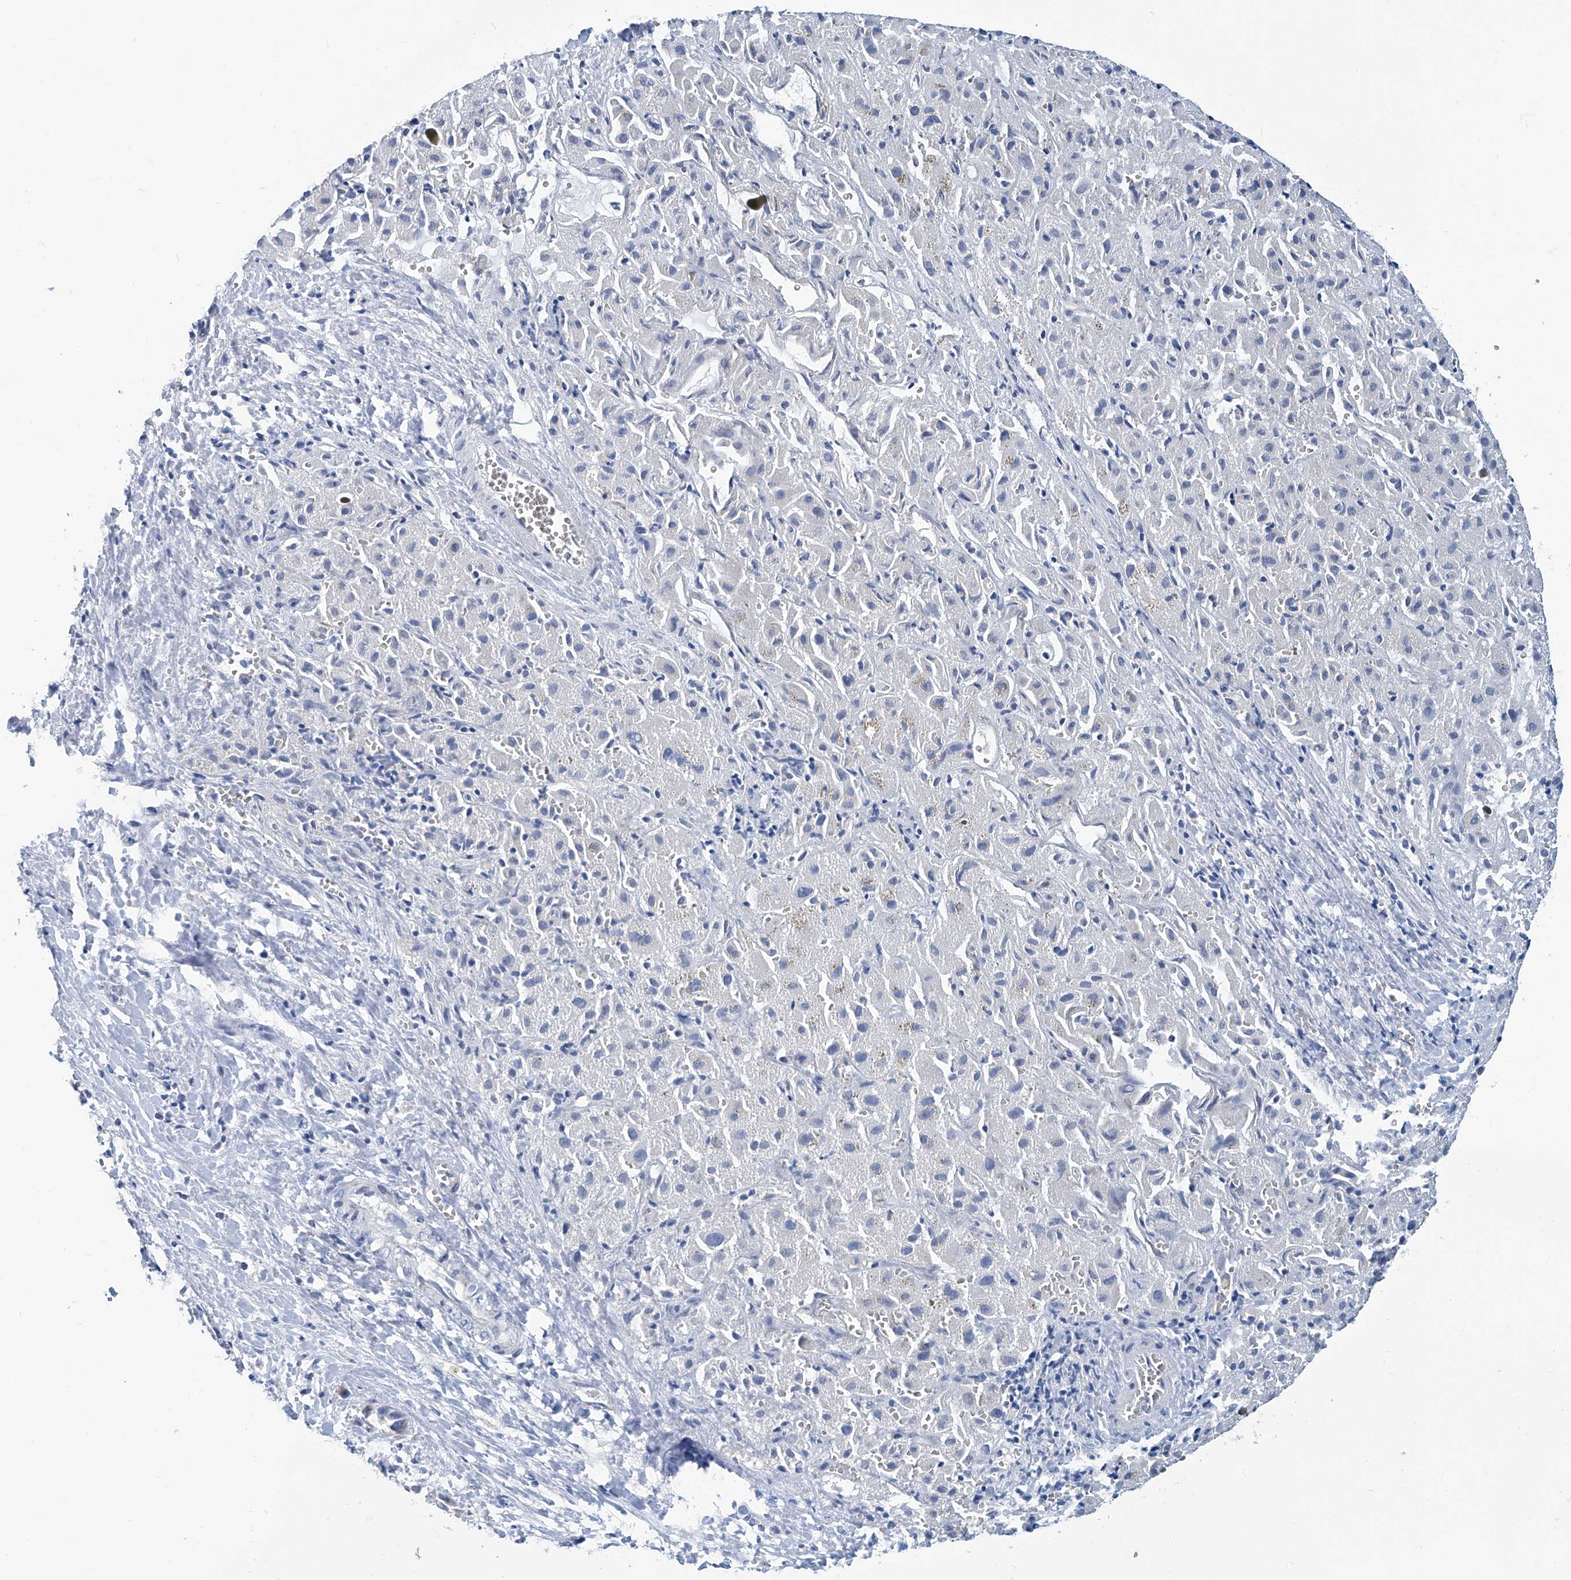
{"staining": {"intensity": "negative", "quantity": "none", "location": "none"}, "tissue": "liver cancer", "cell_type": "Tumor cells", "image_type": "cancer", "snomed": [{"axis": "morphology", "description": "Cholangiocarcinoma"}, {"axis": "topography", "description": "Liver"}], "caption": "Liver cholangiocarcinoma was stained to show a protein in brown. There is no significant expression in tumor cells.", "gene": "MT-ND1", "patient": {"sex": "female", "age": 52}}